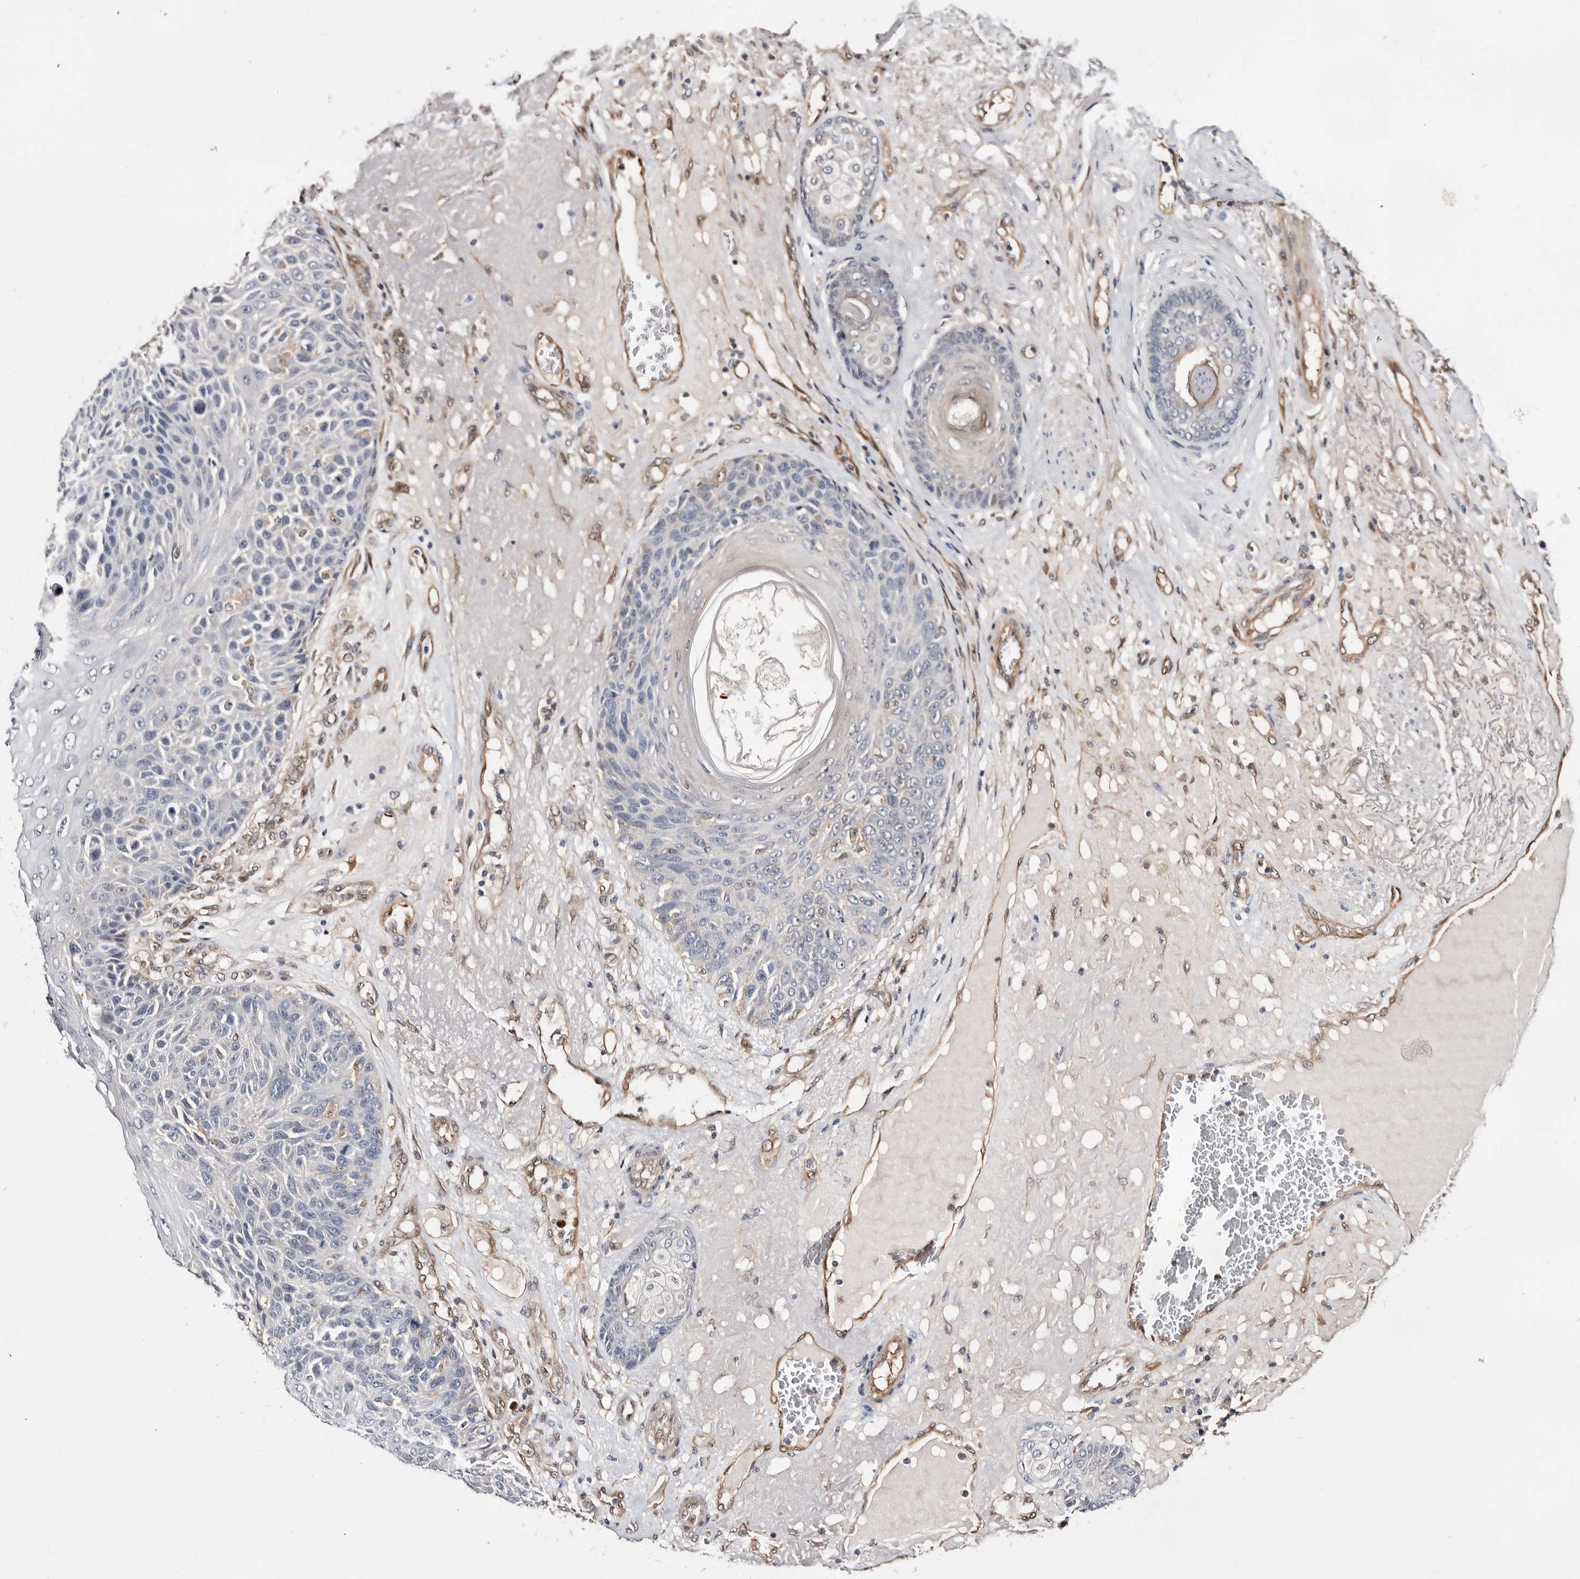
{"staining": {"intensity": "negative", "quantity": "none", "location": "none"}, "tissue": "skin cancer", "cell_type": "Tumor cells", "image_type": "cancer", "snomed": [{"axis": "morphology", "description": "Squamous cell carcinoma, NOS"}, {"axis": "topography", "description": "Skin"}], "caption": "The image demonstrates no significant expression in tumor cells of skin cancer.", "gene": "TP53I3", "patient": {"sex": "female", "age": 88}}